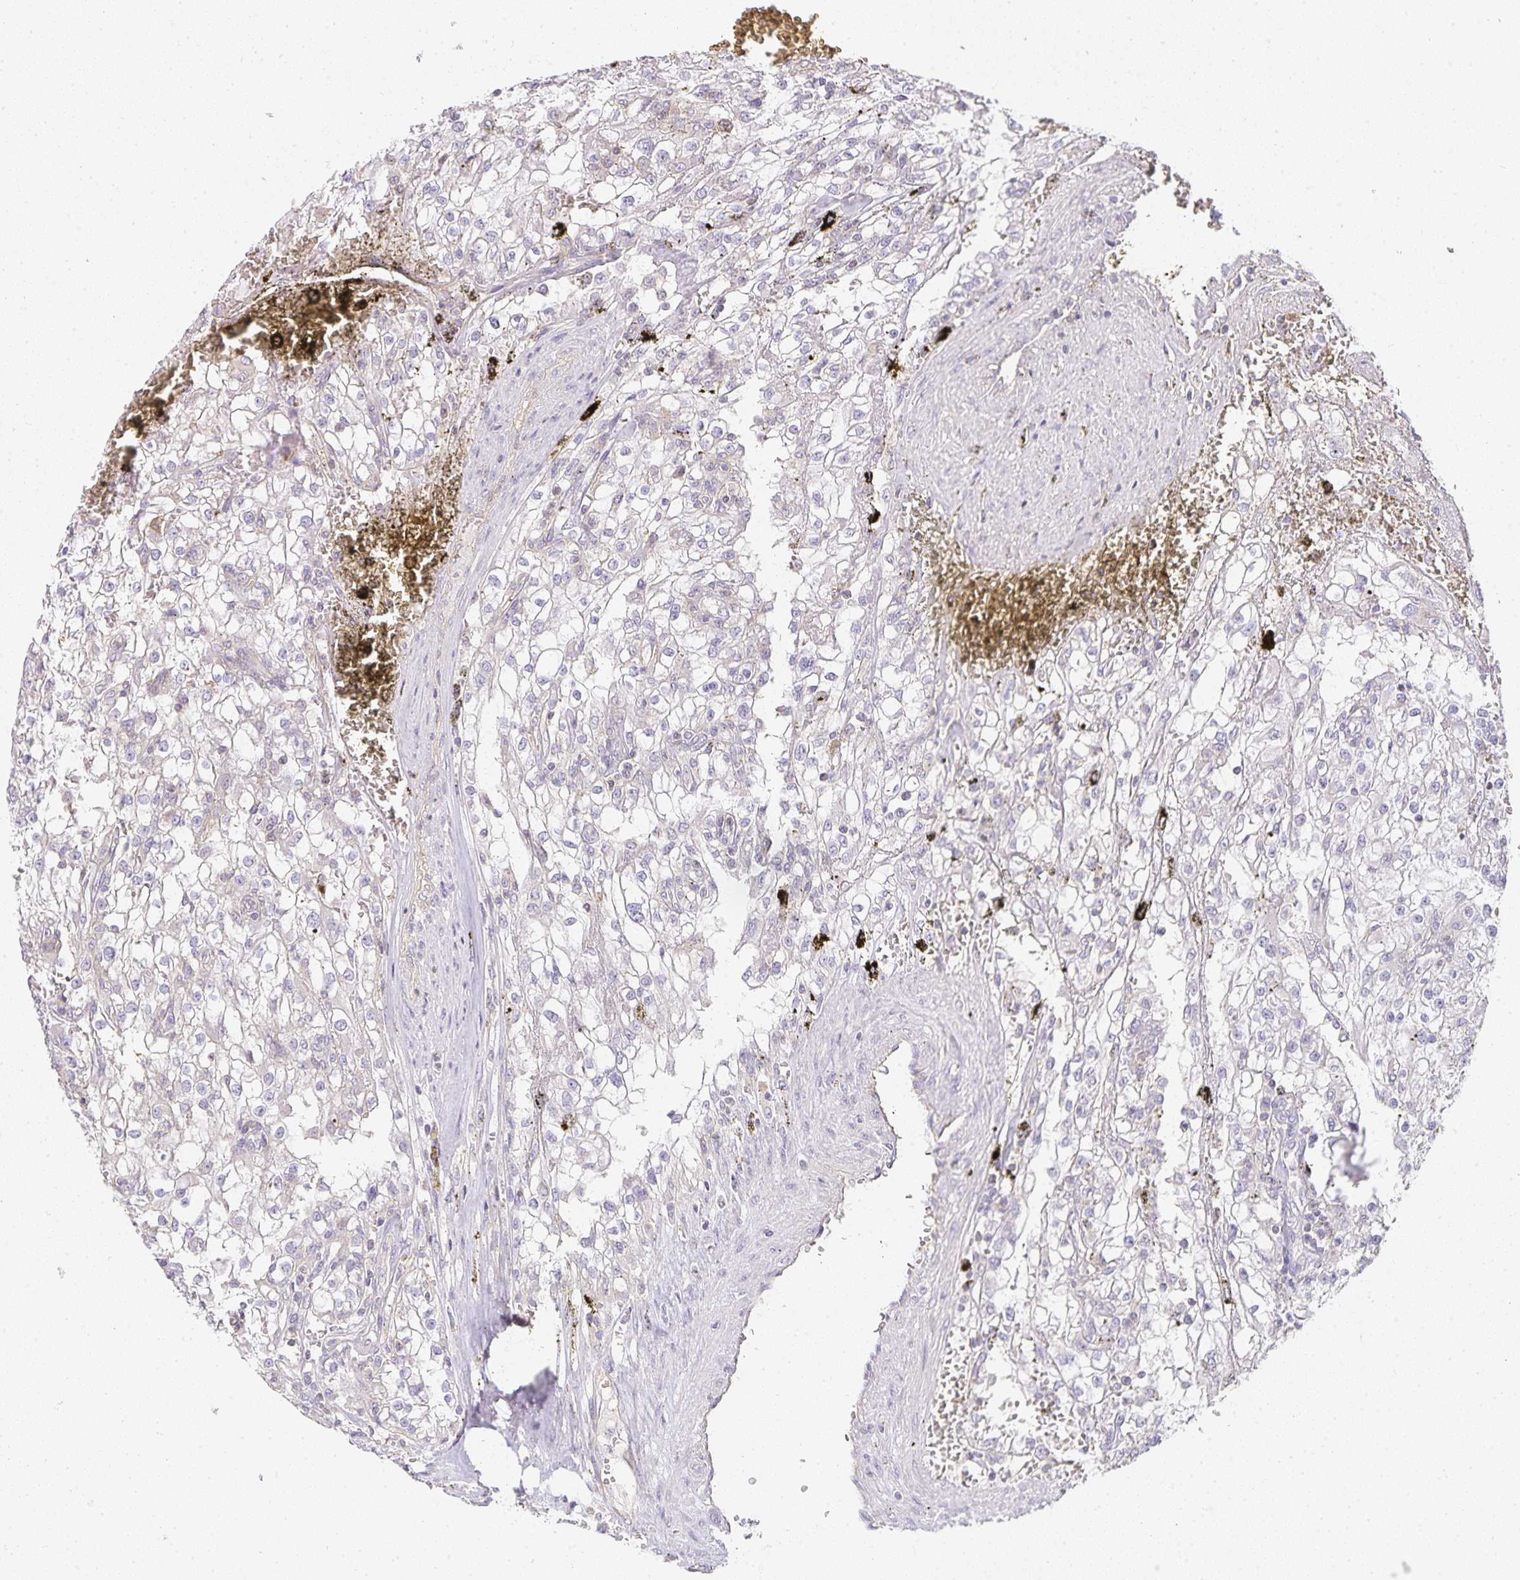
{"staining": {"intensity": "negative", "quantity": "none", "location": "none"}, "tissue": "renal cancer", "cell_type": "Tumor cells", "image_type": "cancer", "snomed": [{"axis": "morphology", "description": "Adenocarcinoma, NOS"}, {"axis": "topography", "description": "Kidney"}], "caption": "An IHC image of renal cancer (adenocarcinoma) is shown. There is no staining in tumor cells of renal cancer (adenocarcinoma).", "gene": "GATA3", "patient": {"sex": "female", "age": 74}}